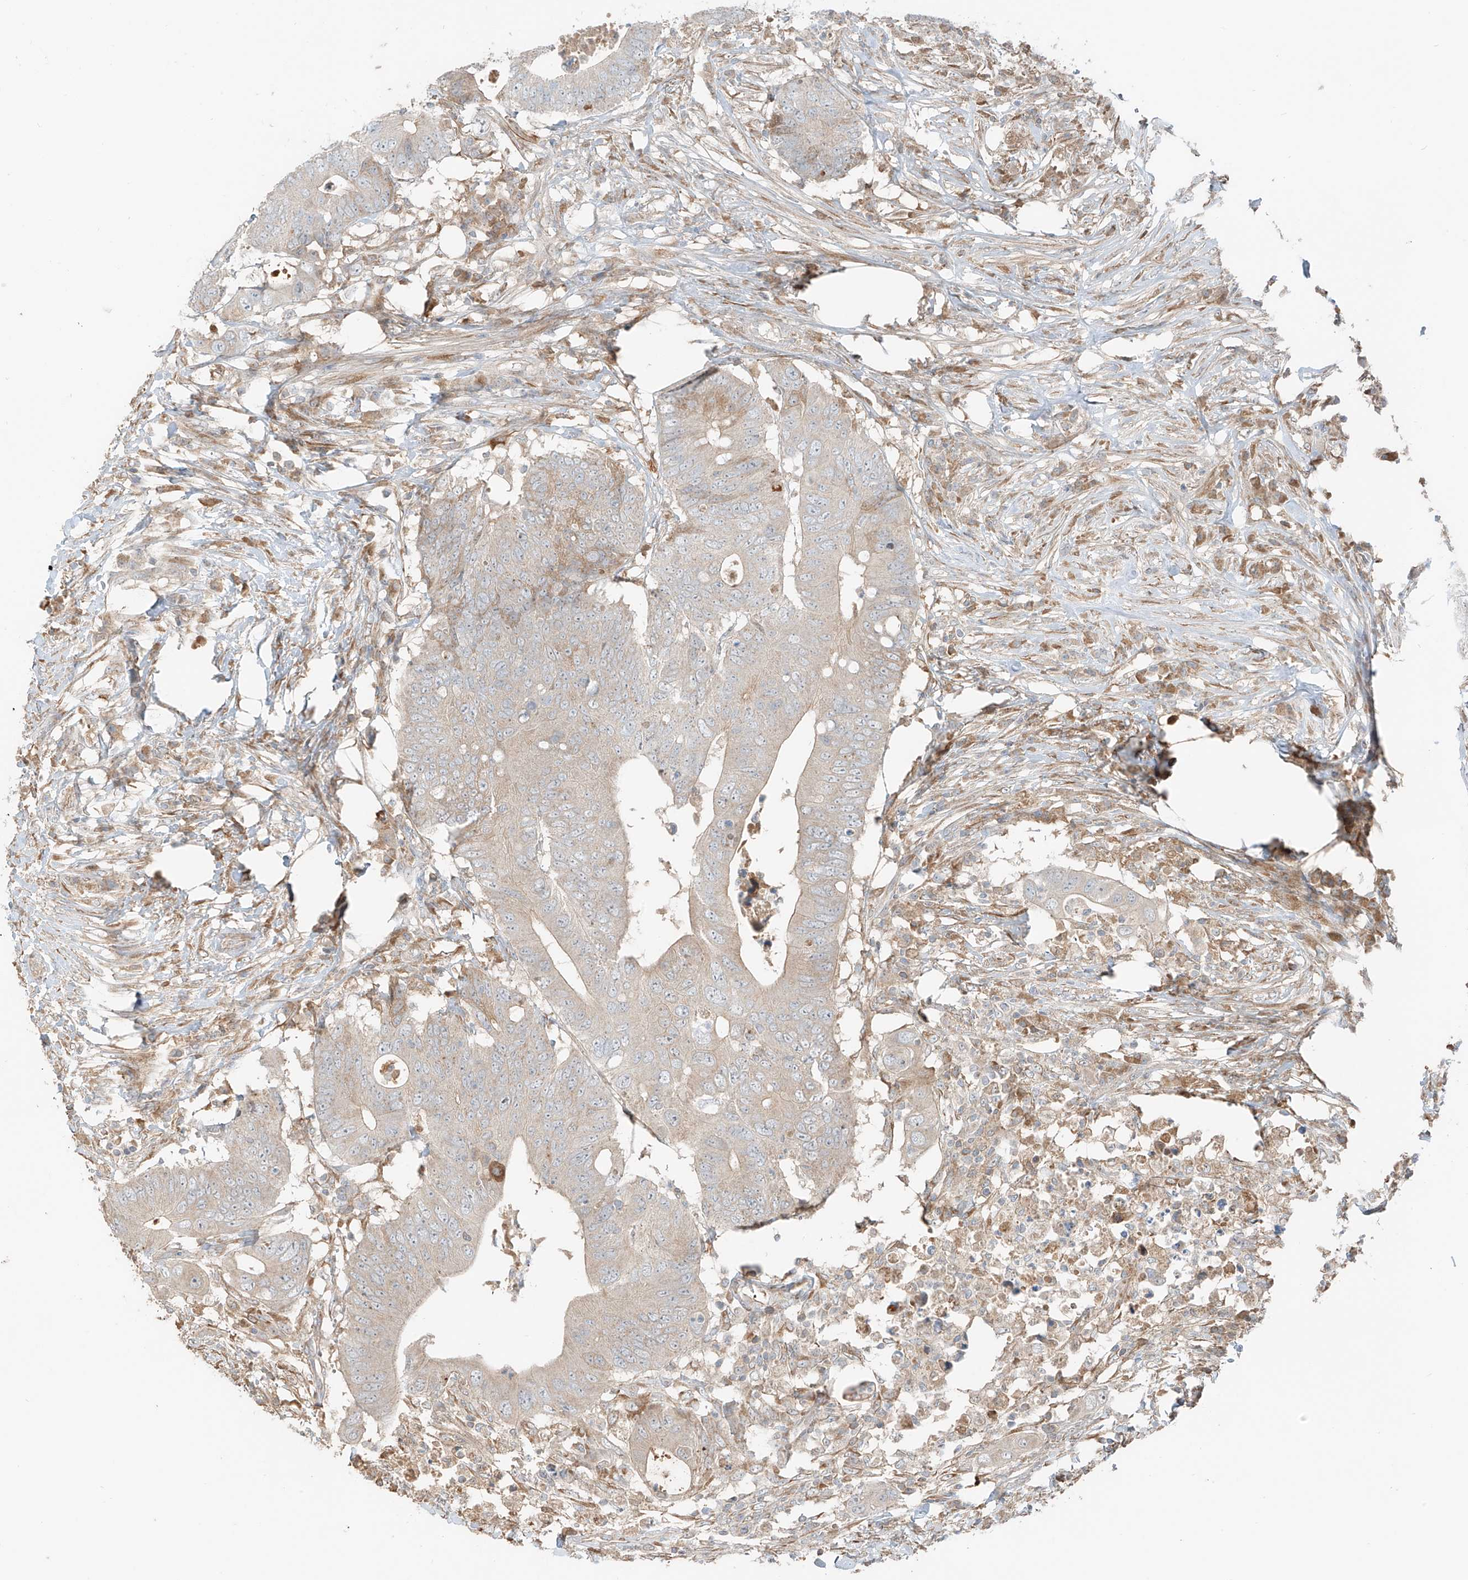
{"staining": {"intensity": "negative", "quantity": "none", "location": "none"}, "tissue": "colorectal cancer", "cell_type": "Tumor cells", "image_type": "cancer", "snomed": [{"axis": "morphology", "description": "Adenocarcinoma, NOS"}, {"axis": "topography", "description": "Colon"}], "caption": "Colorectal cancer stained for a protein using immunohistochemistry (IHC) demonstrates no expression tumor cells.", "gene": "FSTL1", "patient": {"sex": "male", "age": 71}}